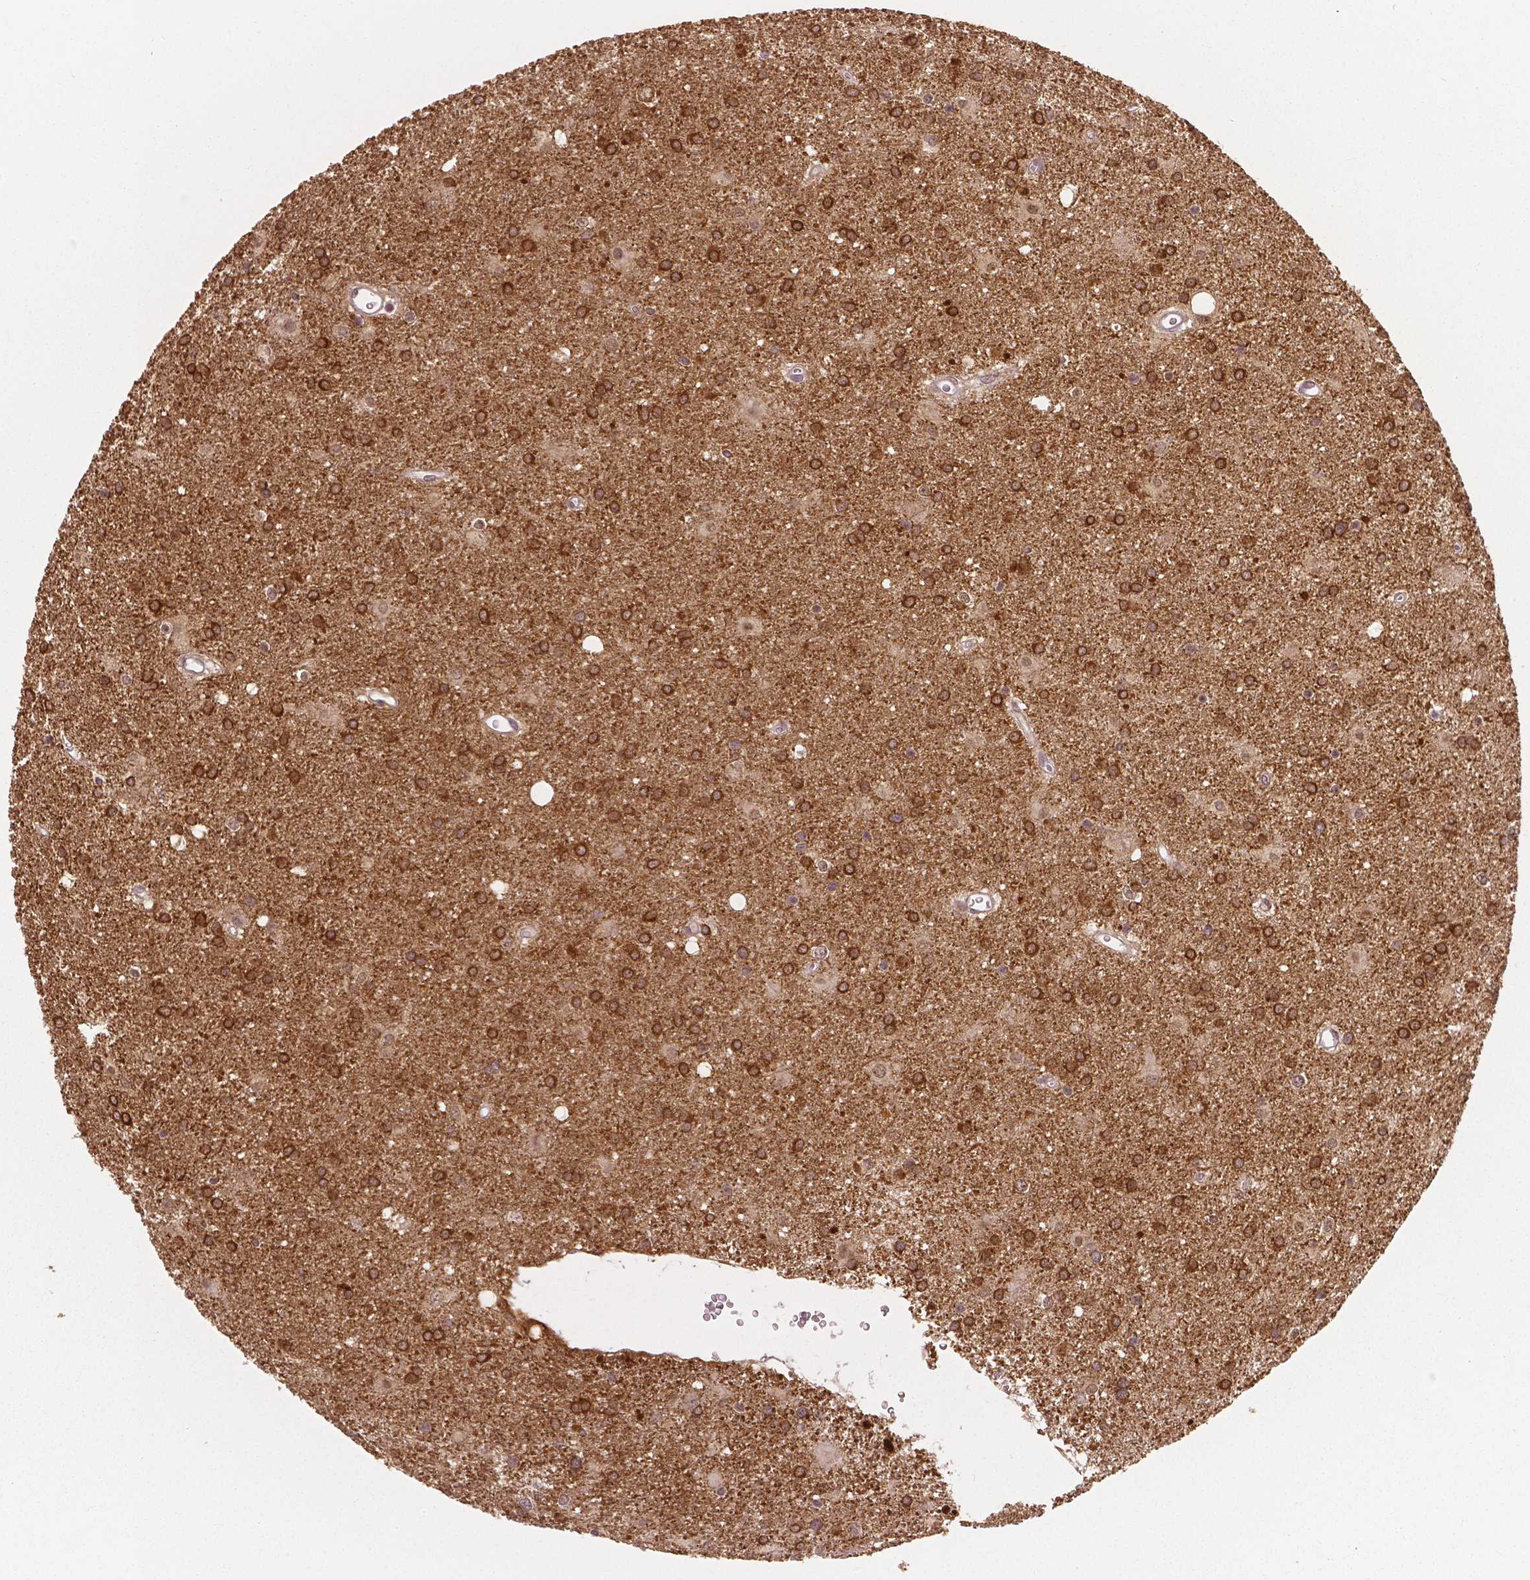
{"staining": {"intensity": "moderate", "quantity": ">75%", "location": "cytoplasmic/membranous,nuclear"}, "tissue": "glioma", "cell_type": "Tumor cells", "image_type": "cancer", "snomed": [{"axis": "morphology", "description": "Glioma, malignant, Low grade"}, {"axis": "topography", "description": "Brain"}], "caption": "Approximately >75% of tumor cells in malignant glioma (low-grade) reveal moderate cytoplasmic/membranous and nuclear protein positivity as visualized by brown immunohistochemical staining.", "gene": "NECAB1", "patient": {"sex": "male", "age": 58}}